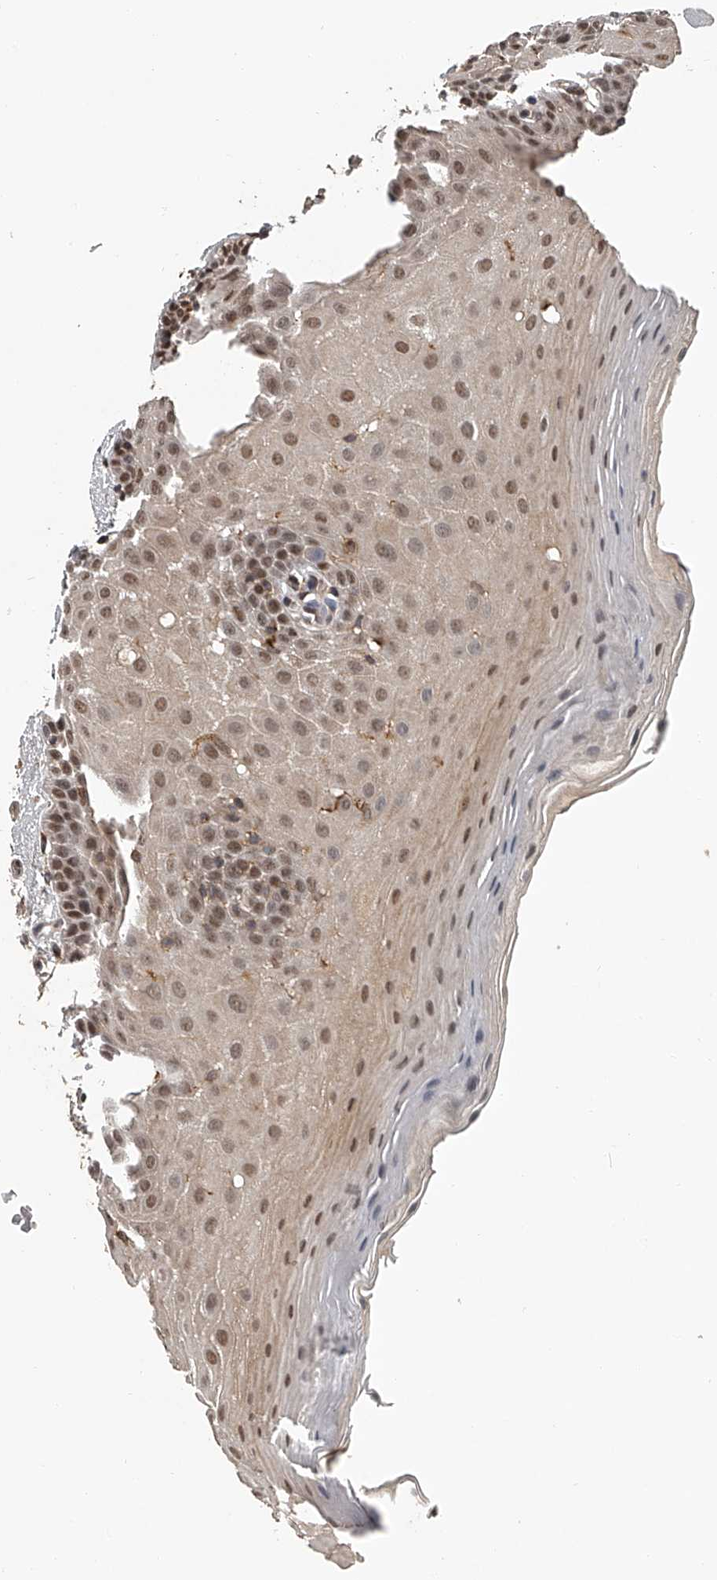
{"staining": {"intensity": "moderate", "quantity": ">75%", "location": "nuclear"}, "tissue": "oral mucosa", "cell_type": "Squamous epithelial cells", "image_type": "normal", "snomed": [{"axis": "morphology", "description": "Normal tissue, NOS"}, {"axis": "topography", "description": "Oral tissue"}], "caption": "A high-resolution histopathology image shows immunohistochemistry staining of benign oral mucosa, which displays moderate nuclear staining in approximately >75% of squamous epithelial cells.", "gene": "PLEKHG1", "patient": {"sex": "male", "age": 62}}